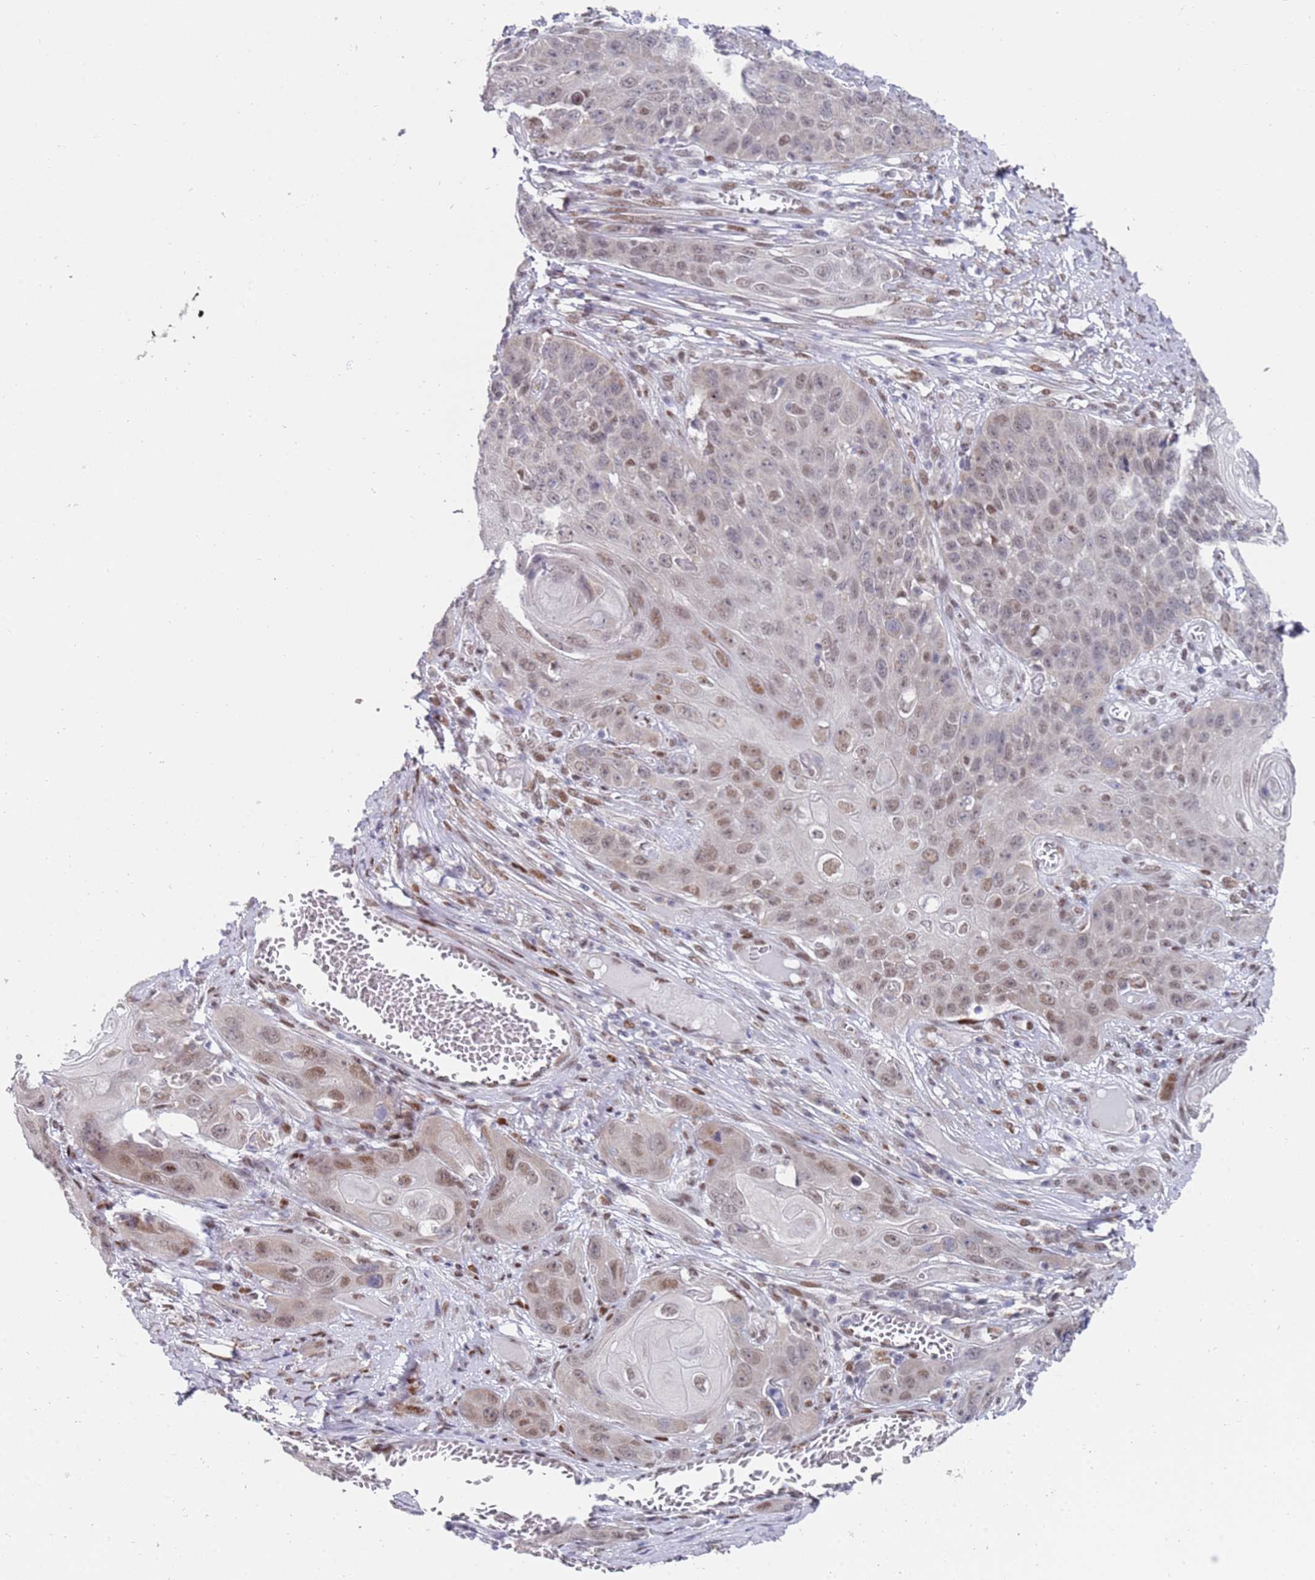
{"staining": {"intensity": "moderate", "quantity": ">75%", "location": "nuclear"}, "tissue": "skin cancer", "cell_type": "Tumor cells", "image_type": "cancer", "snomed": [{"axis": "morphology", "description": "Squamous cell carcinoma, NOS"}, {"axis": "topography", "description": "Skin"}], "caption": "Immunohistochemical staining of human skin cancer (squamous cell carcinoma) shows medium levels of moderate nuclear positivity in about >75% of tumor cells. Immunohistochemistry stains the protein of interest in brown and the nuclei are stained blue.", "gene": "COPS6", "patient": {"sex": "male", "age": 55}}